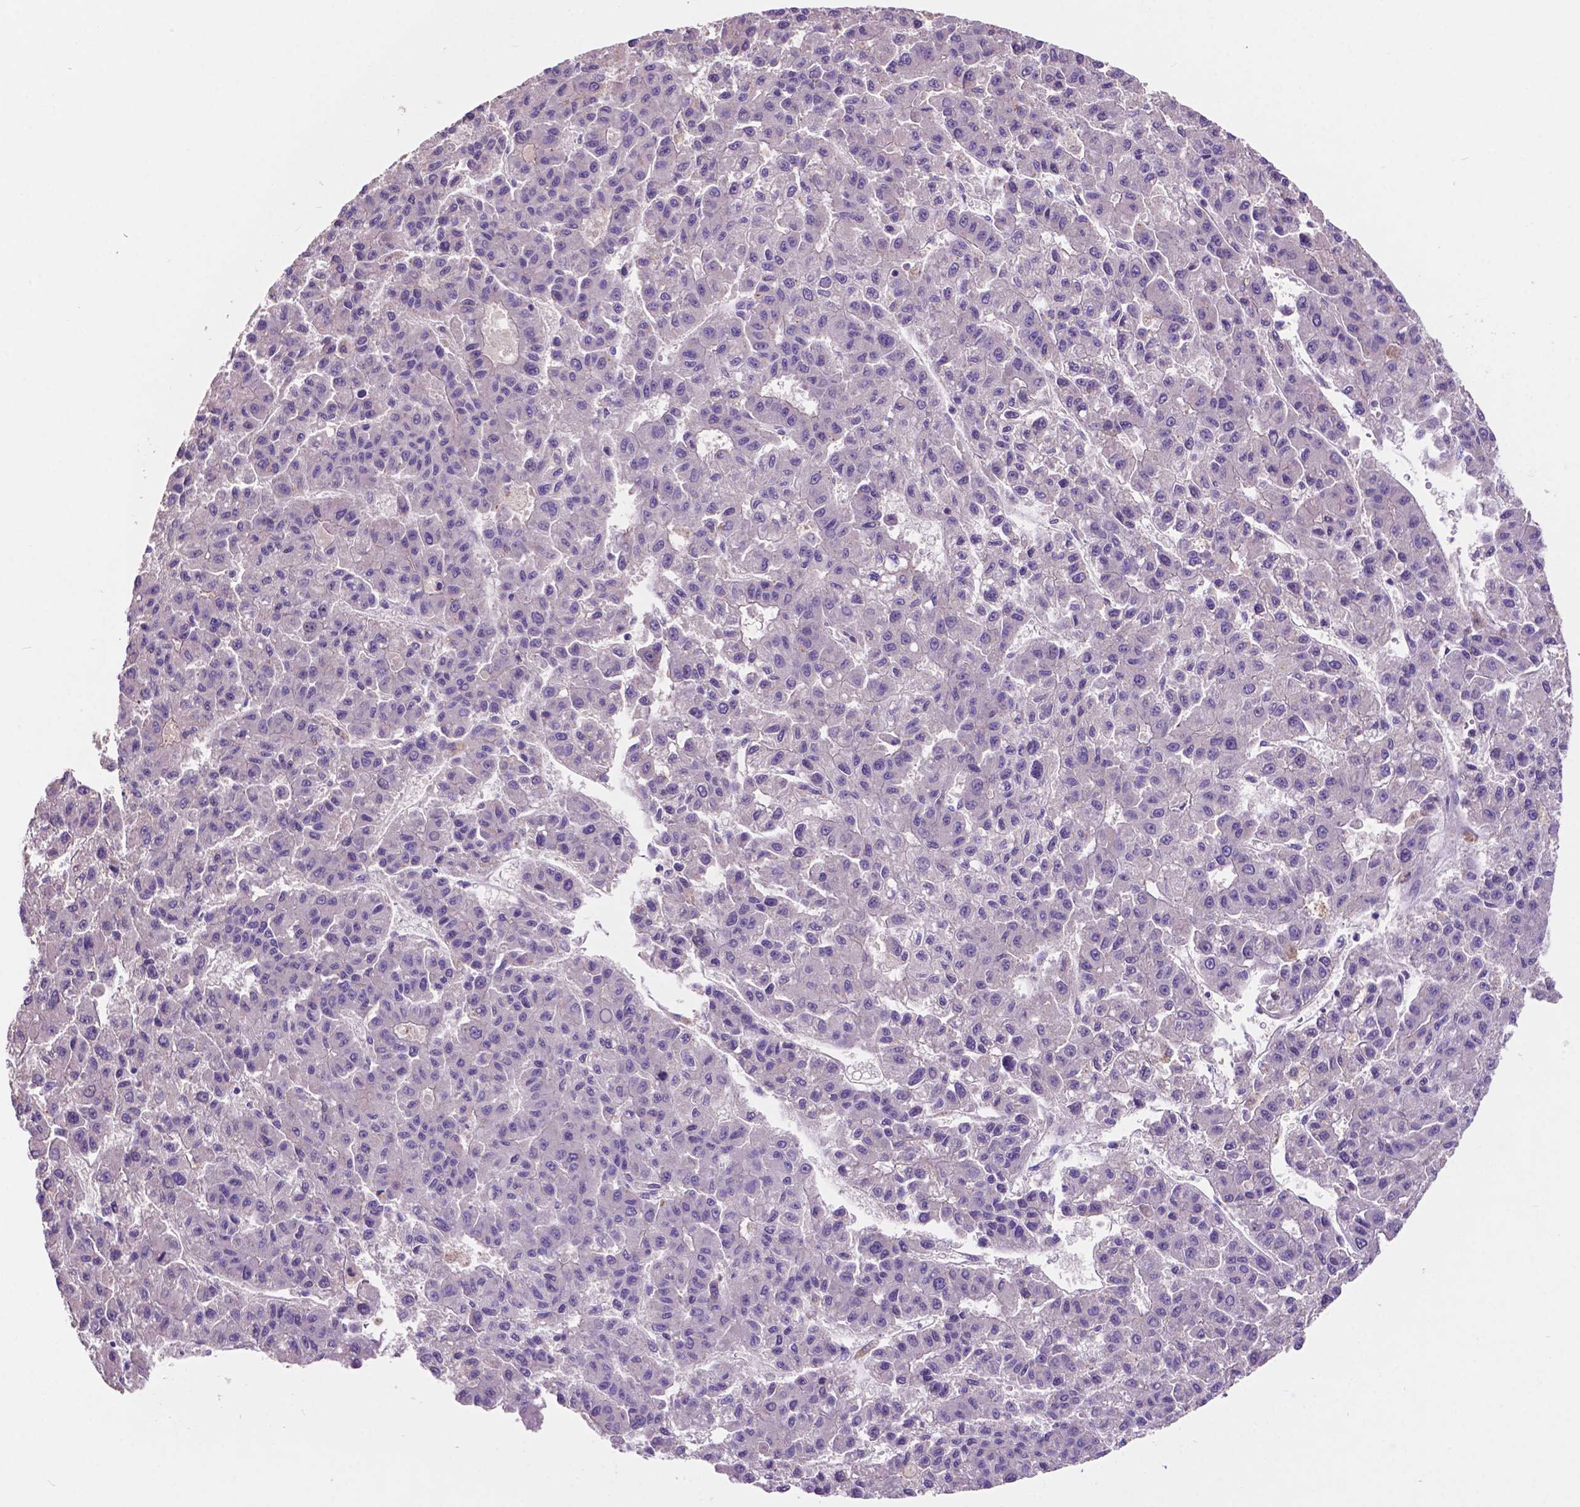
{"staining": {"intensity": "negative", "quantity": "none", "location": "none"}, "tissue": "liver cancer", "cell_type": "Tumor cells", "image_type": "cancer", "snomed": [{"axis": "morphology", "description": "Carcinoma, Hepatocellular, NOS"}, {"axis": "topography", "description": "Liver"}], "caption": "Hepatocellular carcinoma (liver) stained for a protein using immunohistochemistry demonstrates no expression tumor cells.", "gene": "PRPS2", "patient": {"sex": "male", "age": 70}}